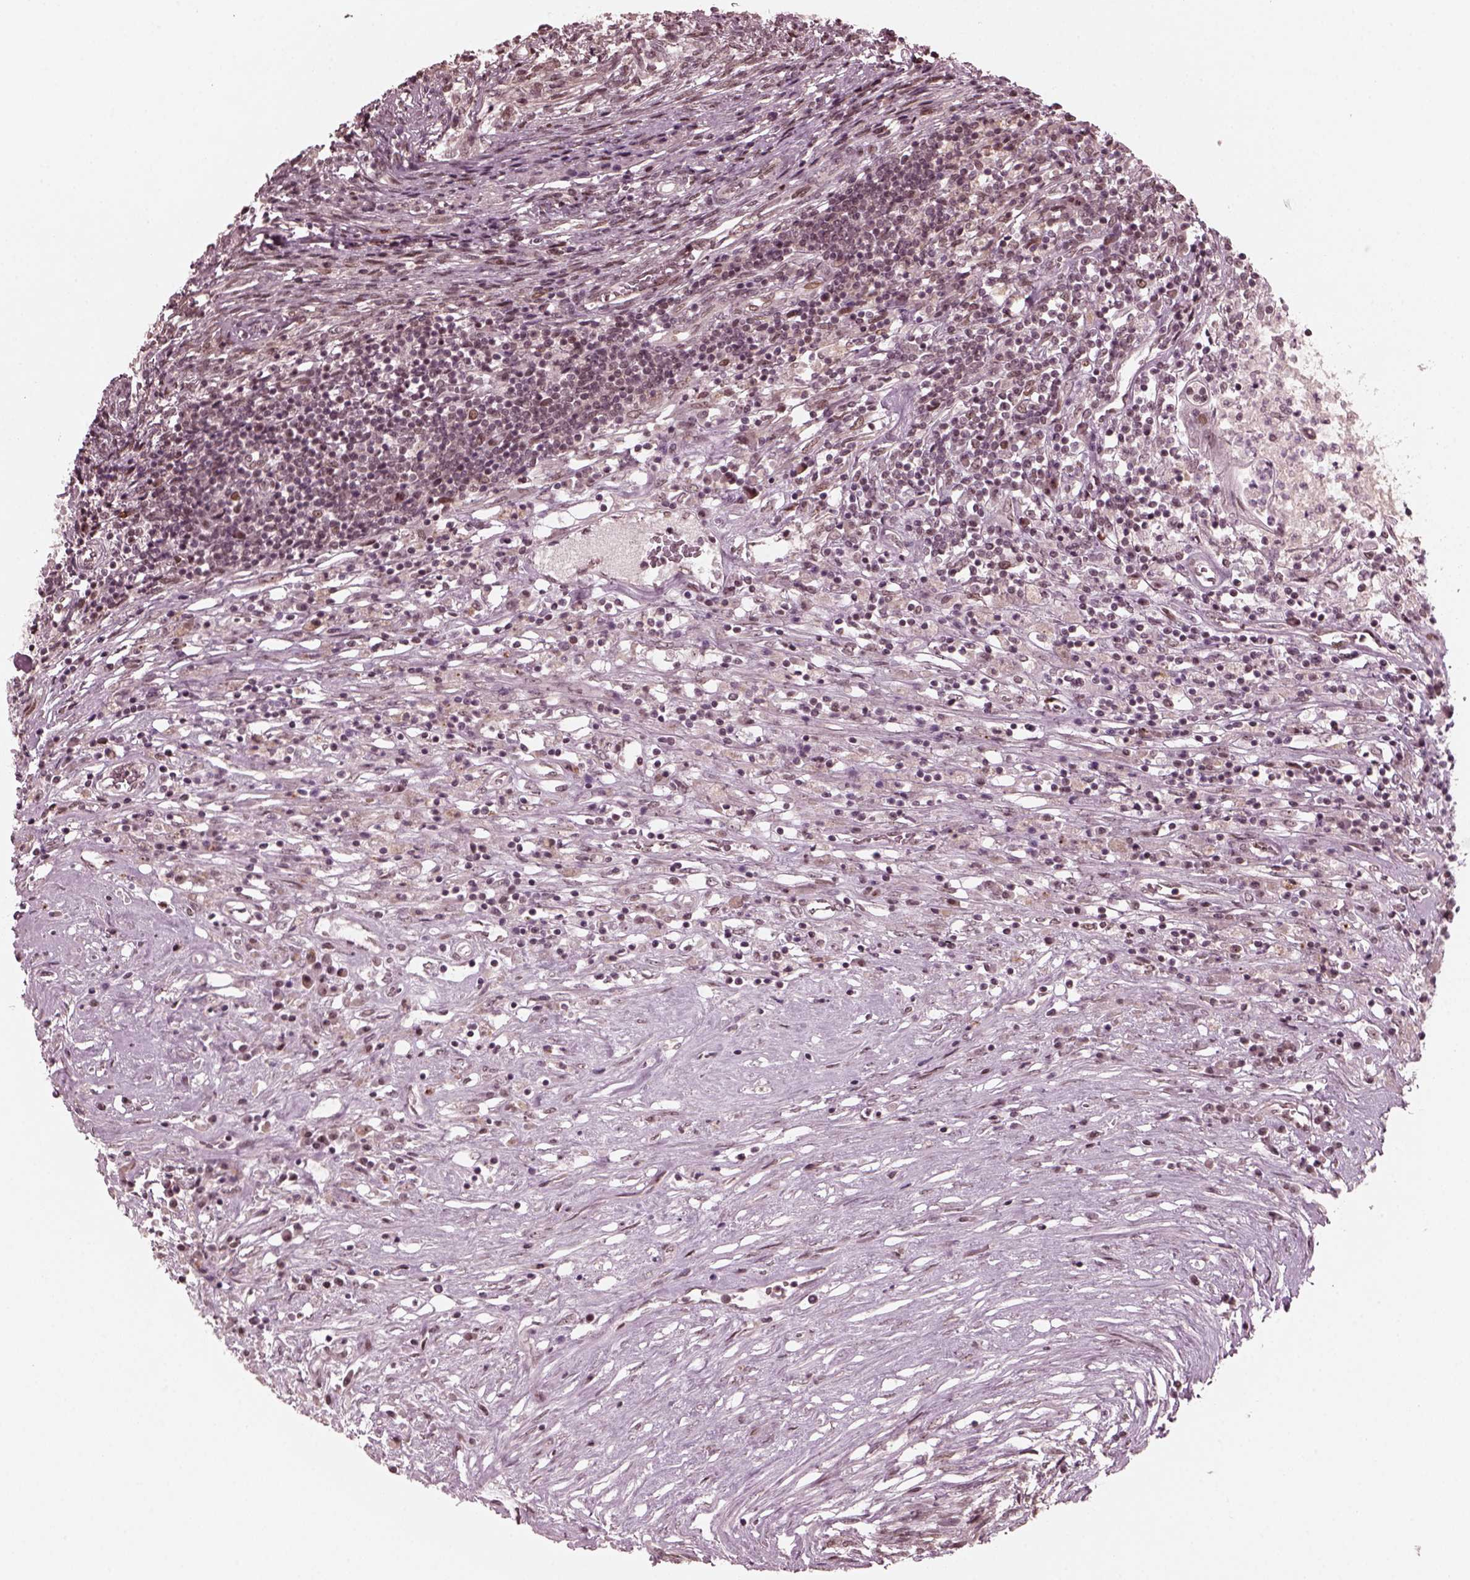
{"staining": {"intensity": "negative", "quantity": "none", "location": "none"}, "tissue": "testis cancer", "cell_type": "Tumor cells", "image_type": "cancer", "snomed": [{"axis": "morphology", "description": "Carcinoma, Embryonal, NOS"}, {"axis": "topography", "description": "Testis"}], "caption": "DAB immunohistochemical staining of human embryonal carcinoma (testis) shows no significant expression in tumor cells.", "gene": "TRIB3", "patient": {"sex": "male", "age": 37}}